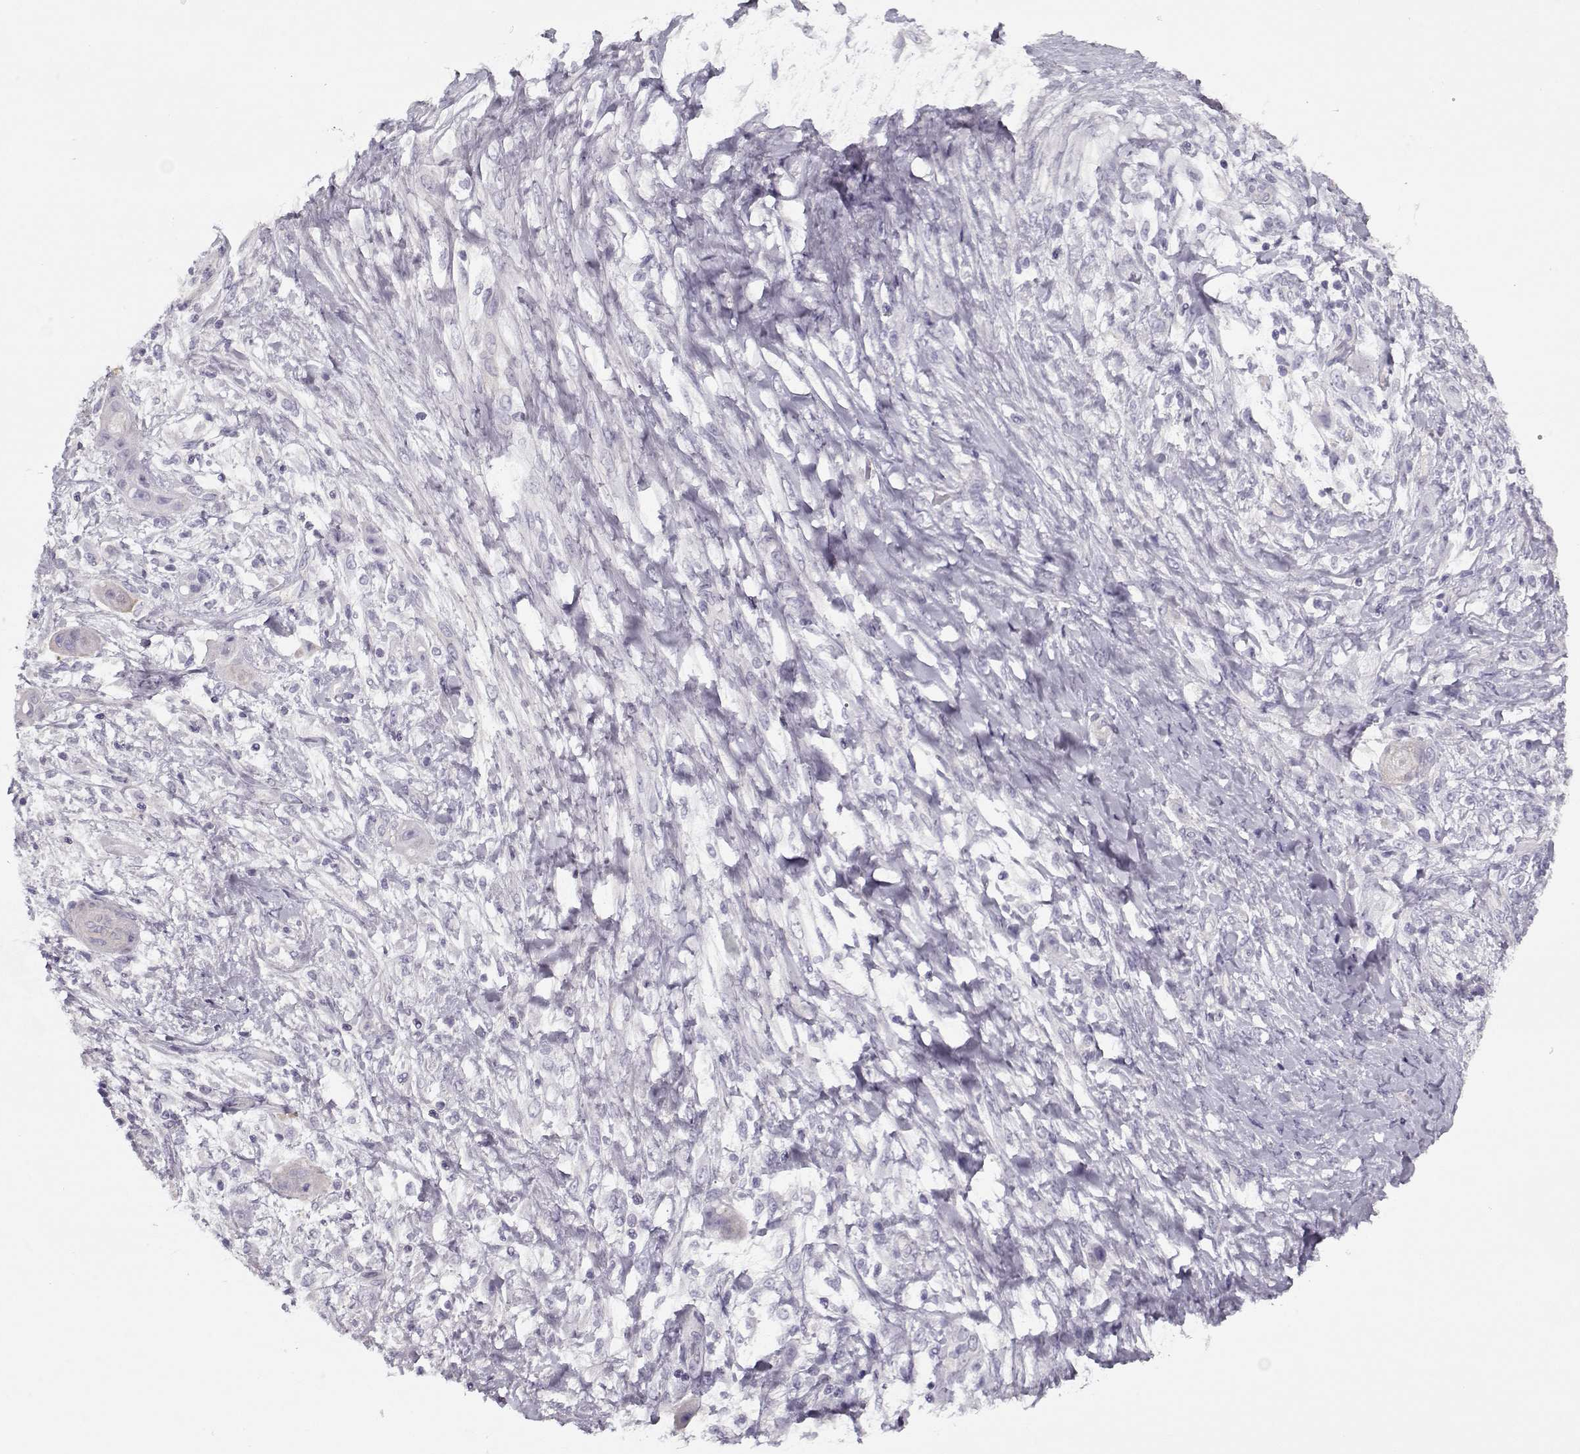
{"staining": {"intensity": "negative", "quantity": "none", "location": "none"}, "tissue": "skin cancer", "cell_type": "Tumor cells", "image_type": "cancer", "snomed": [{"axis": "morphology", "description": "Squamous cell carcinoma, NOS"}, {"axis": "topography", "description": "Skin"}], "caption": "Immunohistochemical staining of skin cancer exhibits no significant expression in tumor cells. The staining is performed using DAB brown chromogen with nuclei counter-stained in using hematoxylin.", "gene": "CCDC136", "patient": {"sex": "male", "age": 62}}